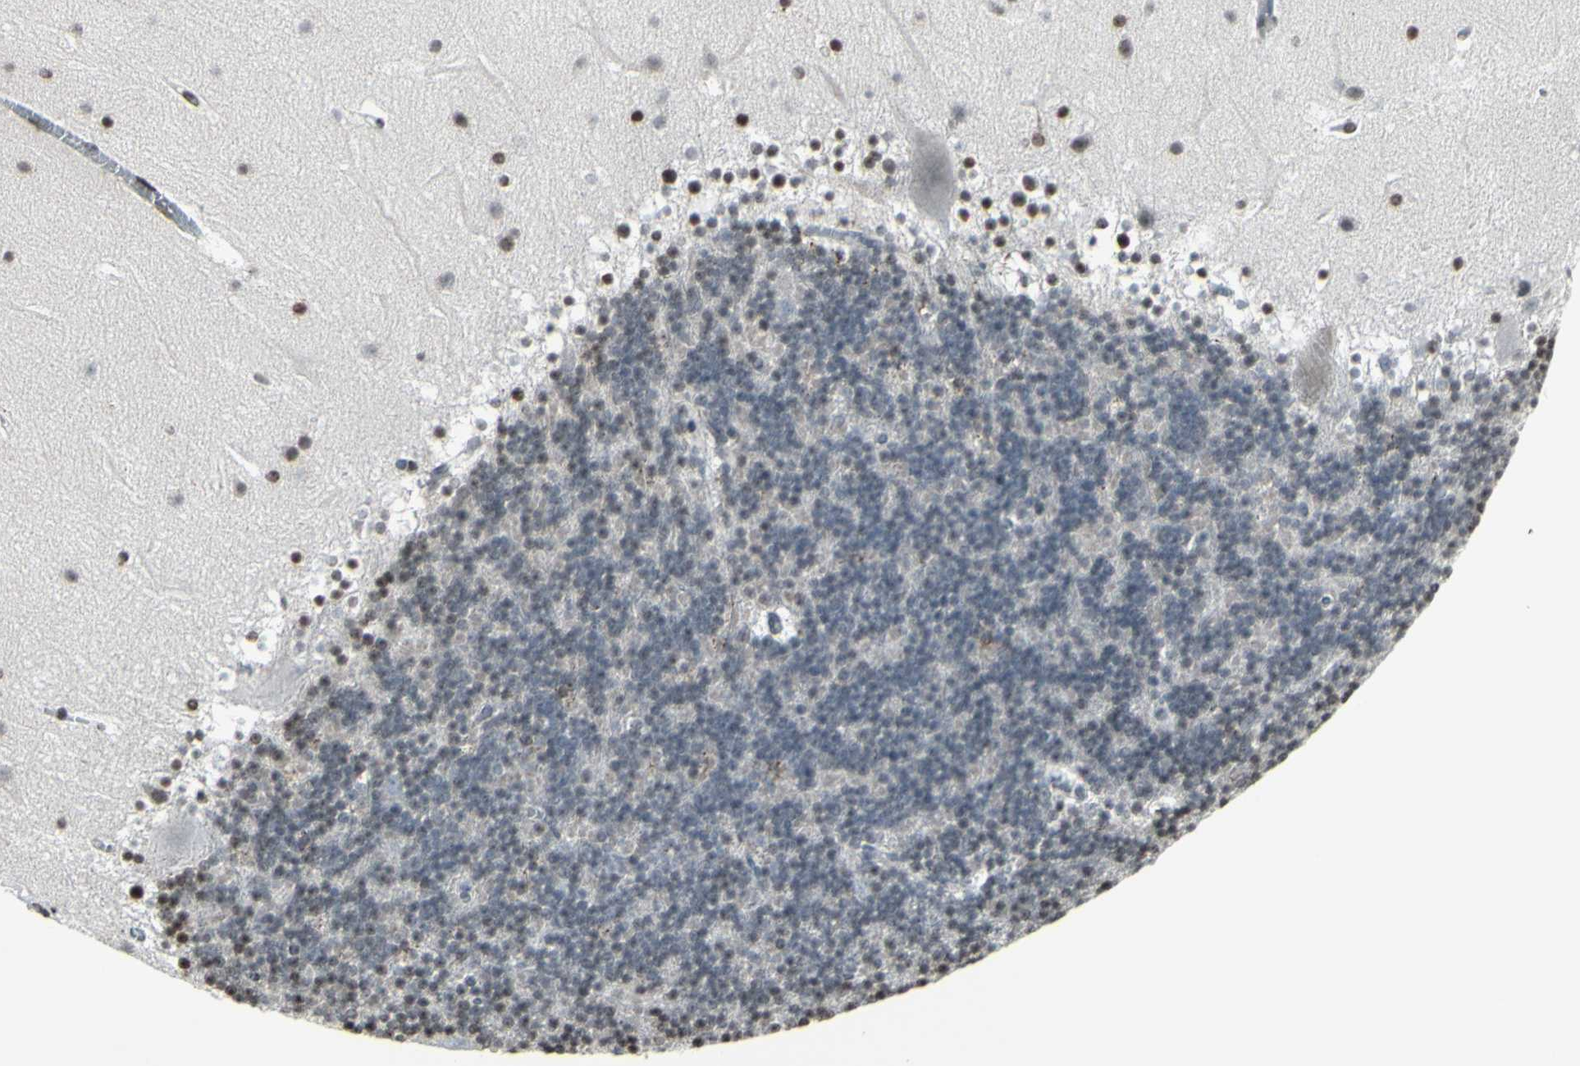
{"staining": {"intensity": "weak", "quantity": "<25%", "location": "cytoplasmic/membranous"}, "tissue": "cerebellum", "cell_type": "Cells in granular layer", "image_type": "normal", "snomed": [{"axis": "morphology", "description": "Normal tissue, NOS"}, {"axis": "topography", "description": "Cerebellum"}], "caption": "DAB immunohistochemical staining of unremarkable human cerebellum displays no significant expression in cells in granular layer. The staining was performed using DAB (3,3'-diaminobenzidine) to visualize the protein expression in brown, while the nuclei were stained in blue with hematoxylin (Magnification: 20x).", "gene": "CD79B", "patient": {"sex": "female", "age": 19}}